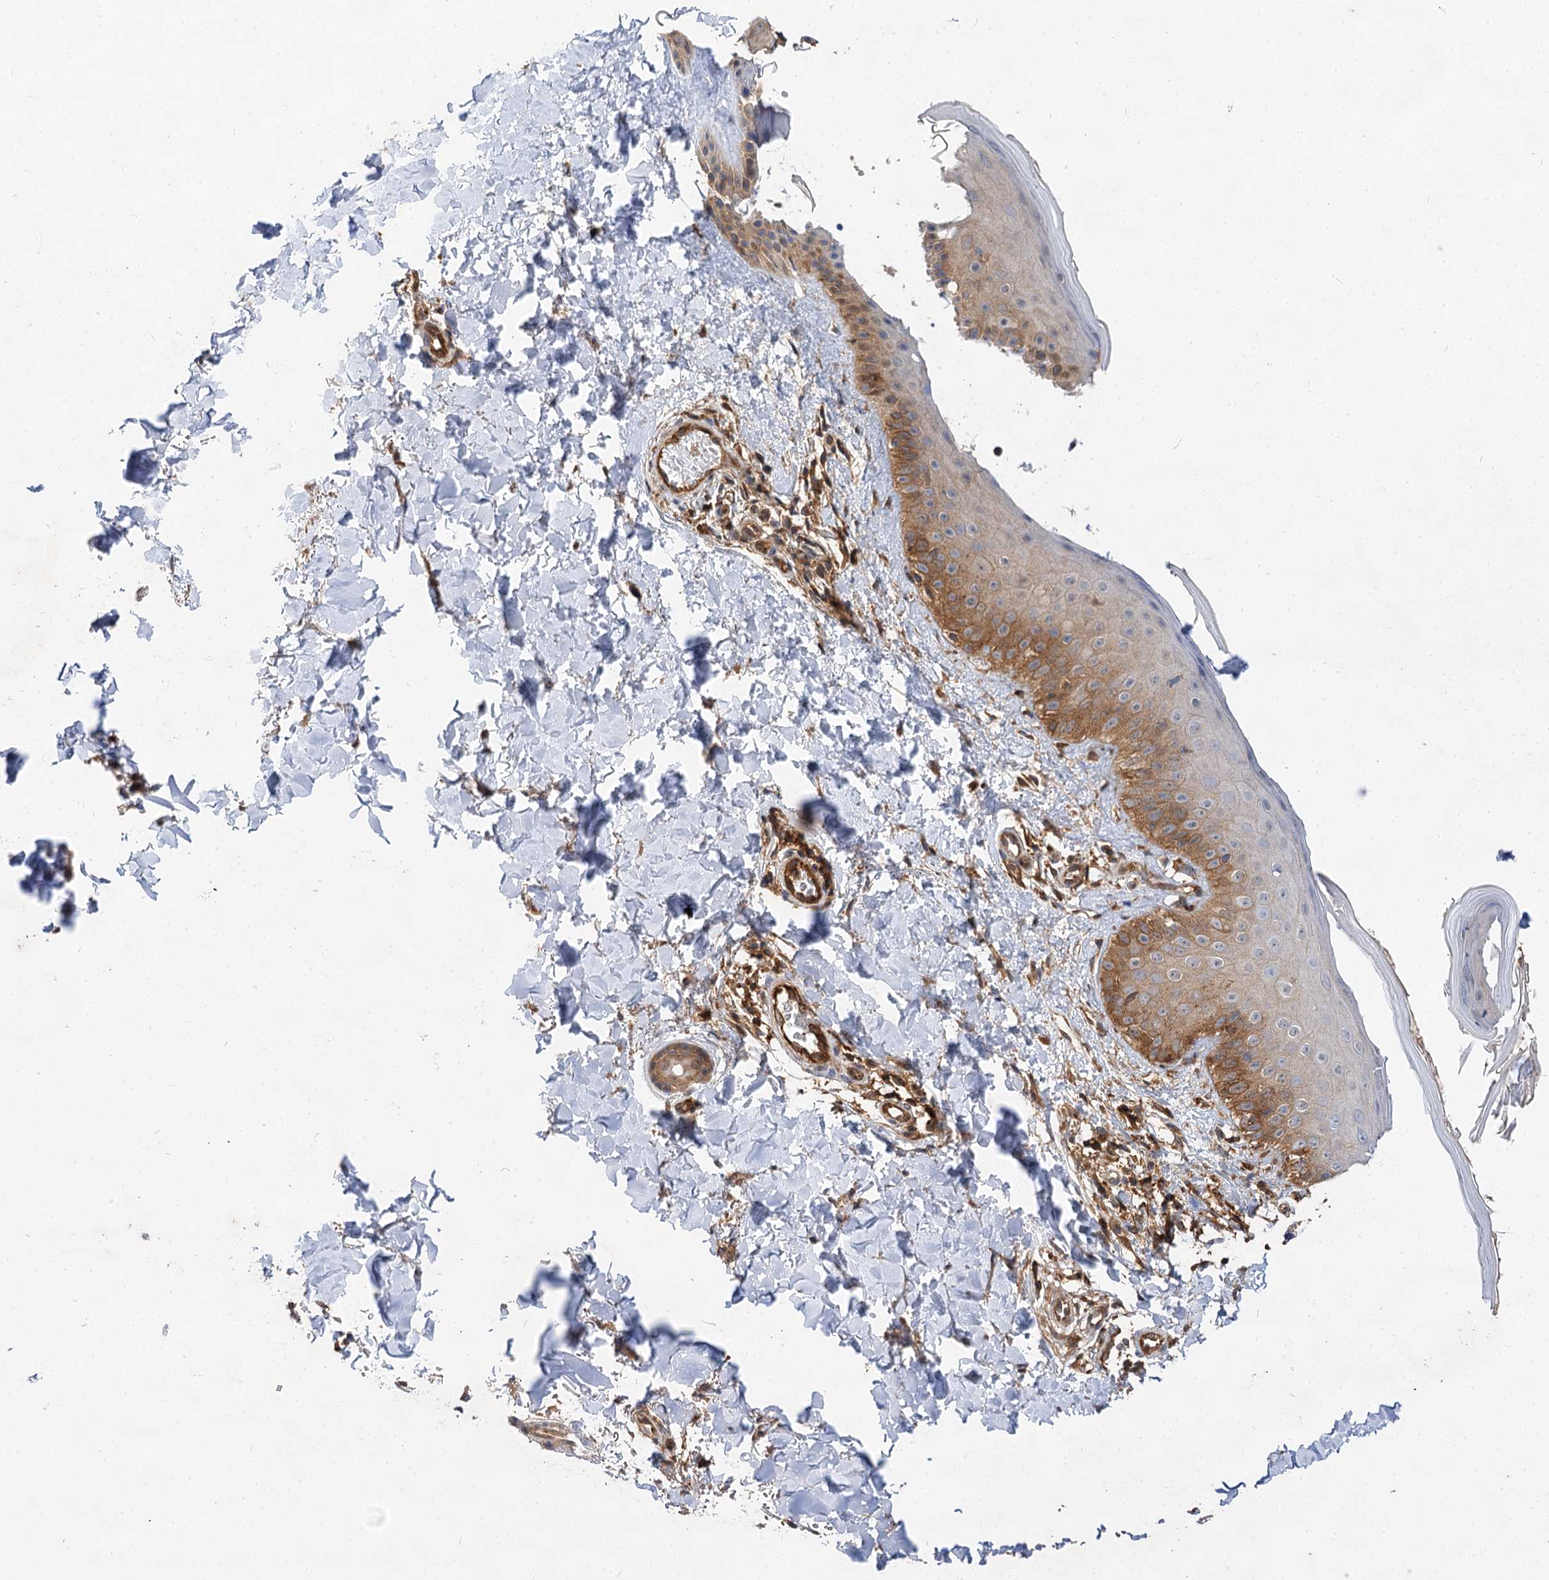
{"staining": {"intensity": "moderate", "quantity": ">75%", "location": "cytoplasmic/membranous"}, "tissue": "skin", "cell_type": "Fibroblasts", "image_type": "normal", "snomed": [{"axis": "morphology", "description": "Normal tissue, NOS"}, {"axis": "topography", "description": "Skin"}], "caption": "Moderate cytoplasmic/membranous staining is present in approximately >75% of fibroblasts in normal skin. Ihc stains the protein in brown and the nuclei are stained blue.", "gene": "PACS1", "patient": {"sex": "male", "age": 52}}